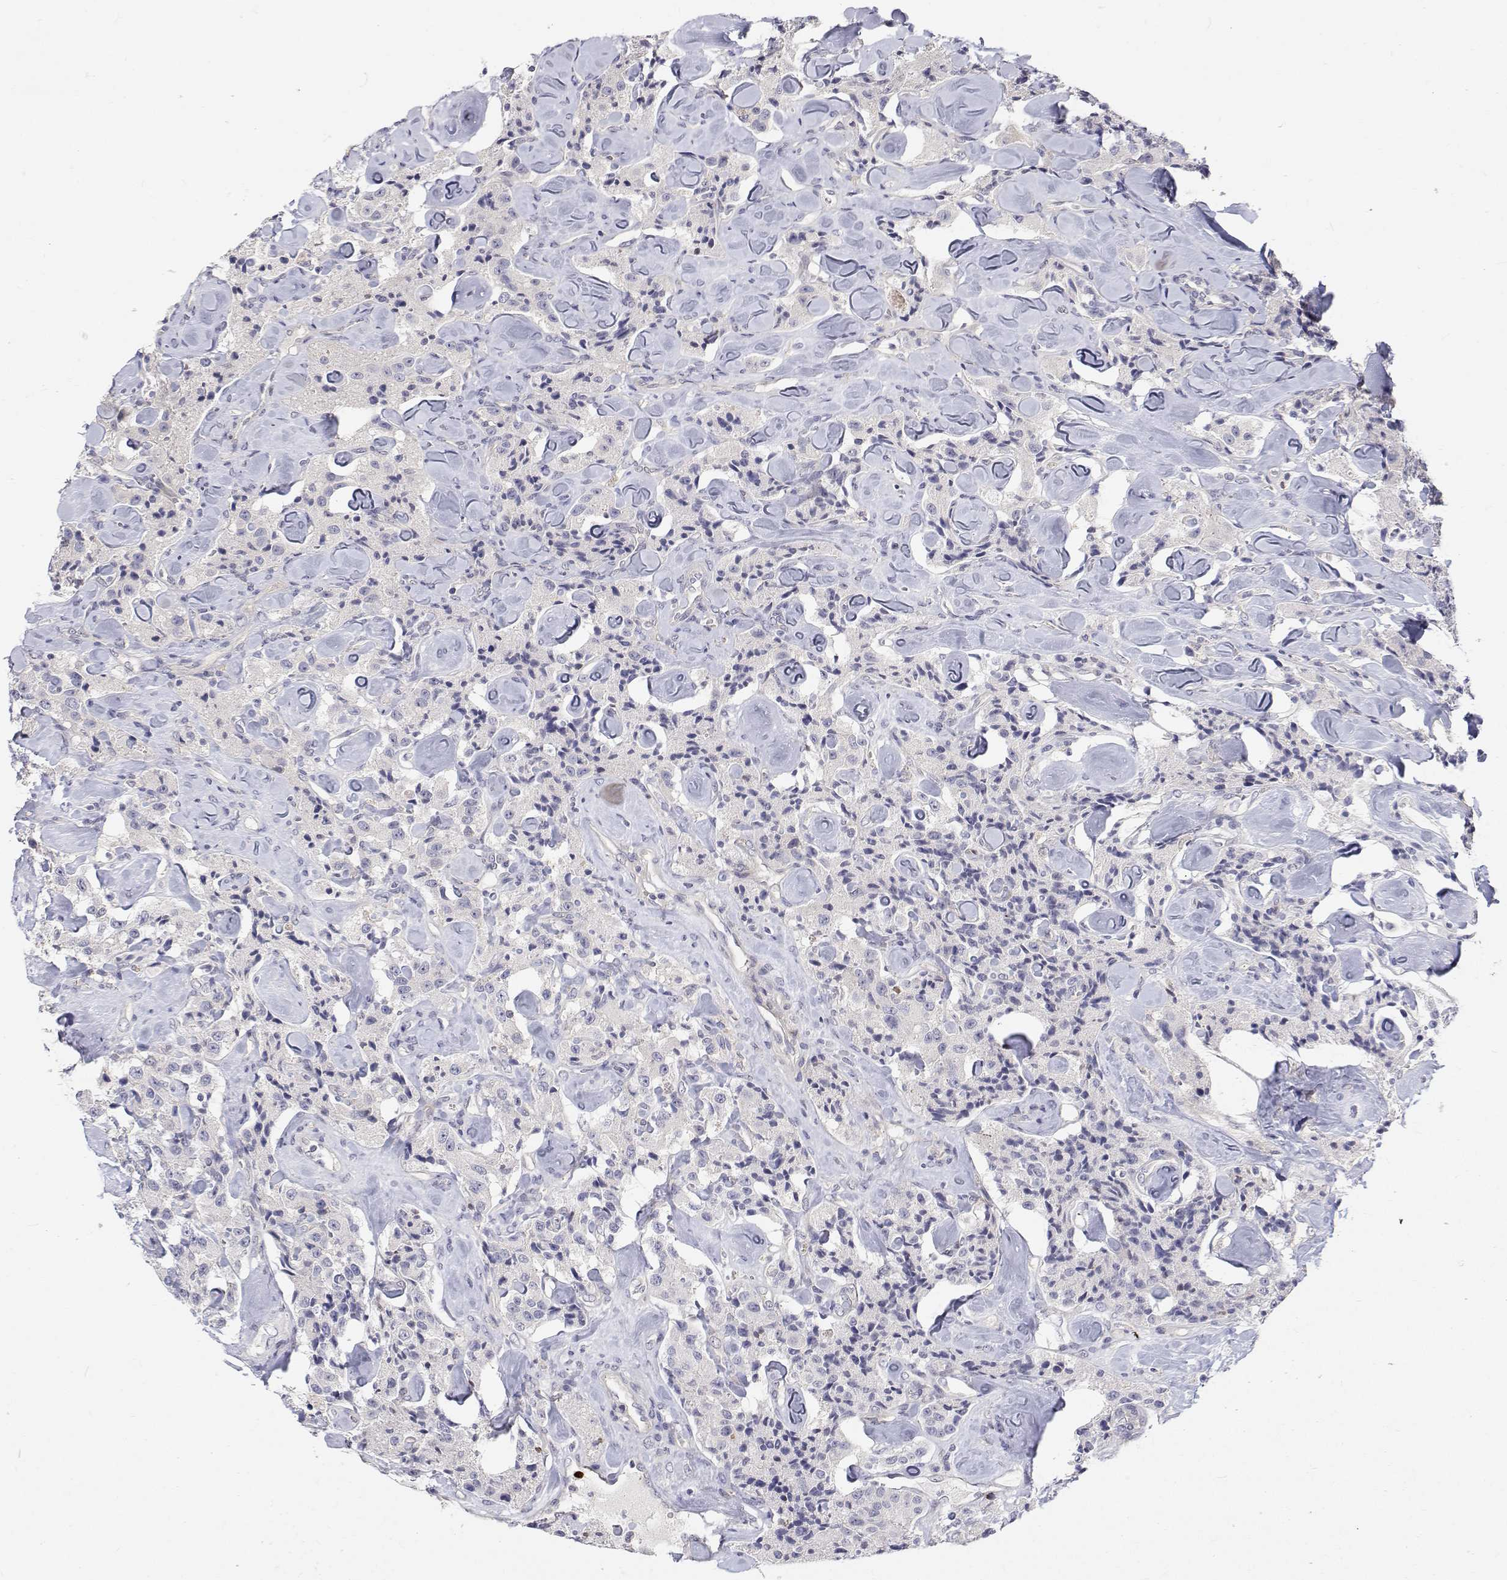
{"staining": {"intensity": "negative", "quantity": "none", "location": "none"}, "tissue": "carcinoid", "cell_type": "Tumor cells", "image_type": "cancer", "snomed": [{"axis": "morphology", "description": "Carcinoid, malignant, NOS"}, {"axis": "topography", "description": "Pancreas"}], "caption": "Immunohistochemistry of carcinoid shows no positivity in tumor cells. (Brightfield microscopy of DAB (3,3'-diaminobenzidine) immunohistochemistry (IHC) at high magnification).", "gene": "MYPN", "patient": {"sex": "male", "age": 41}}